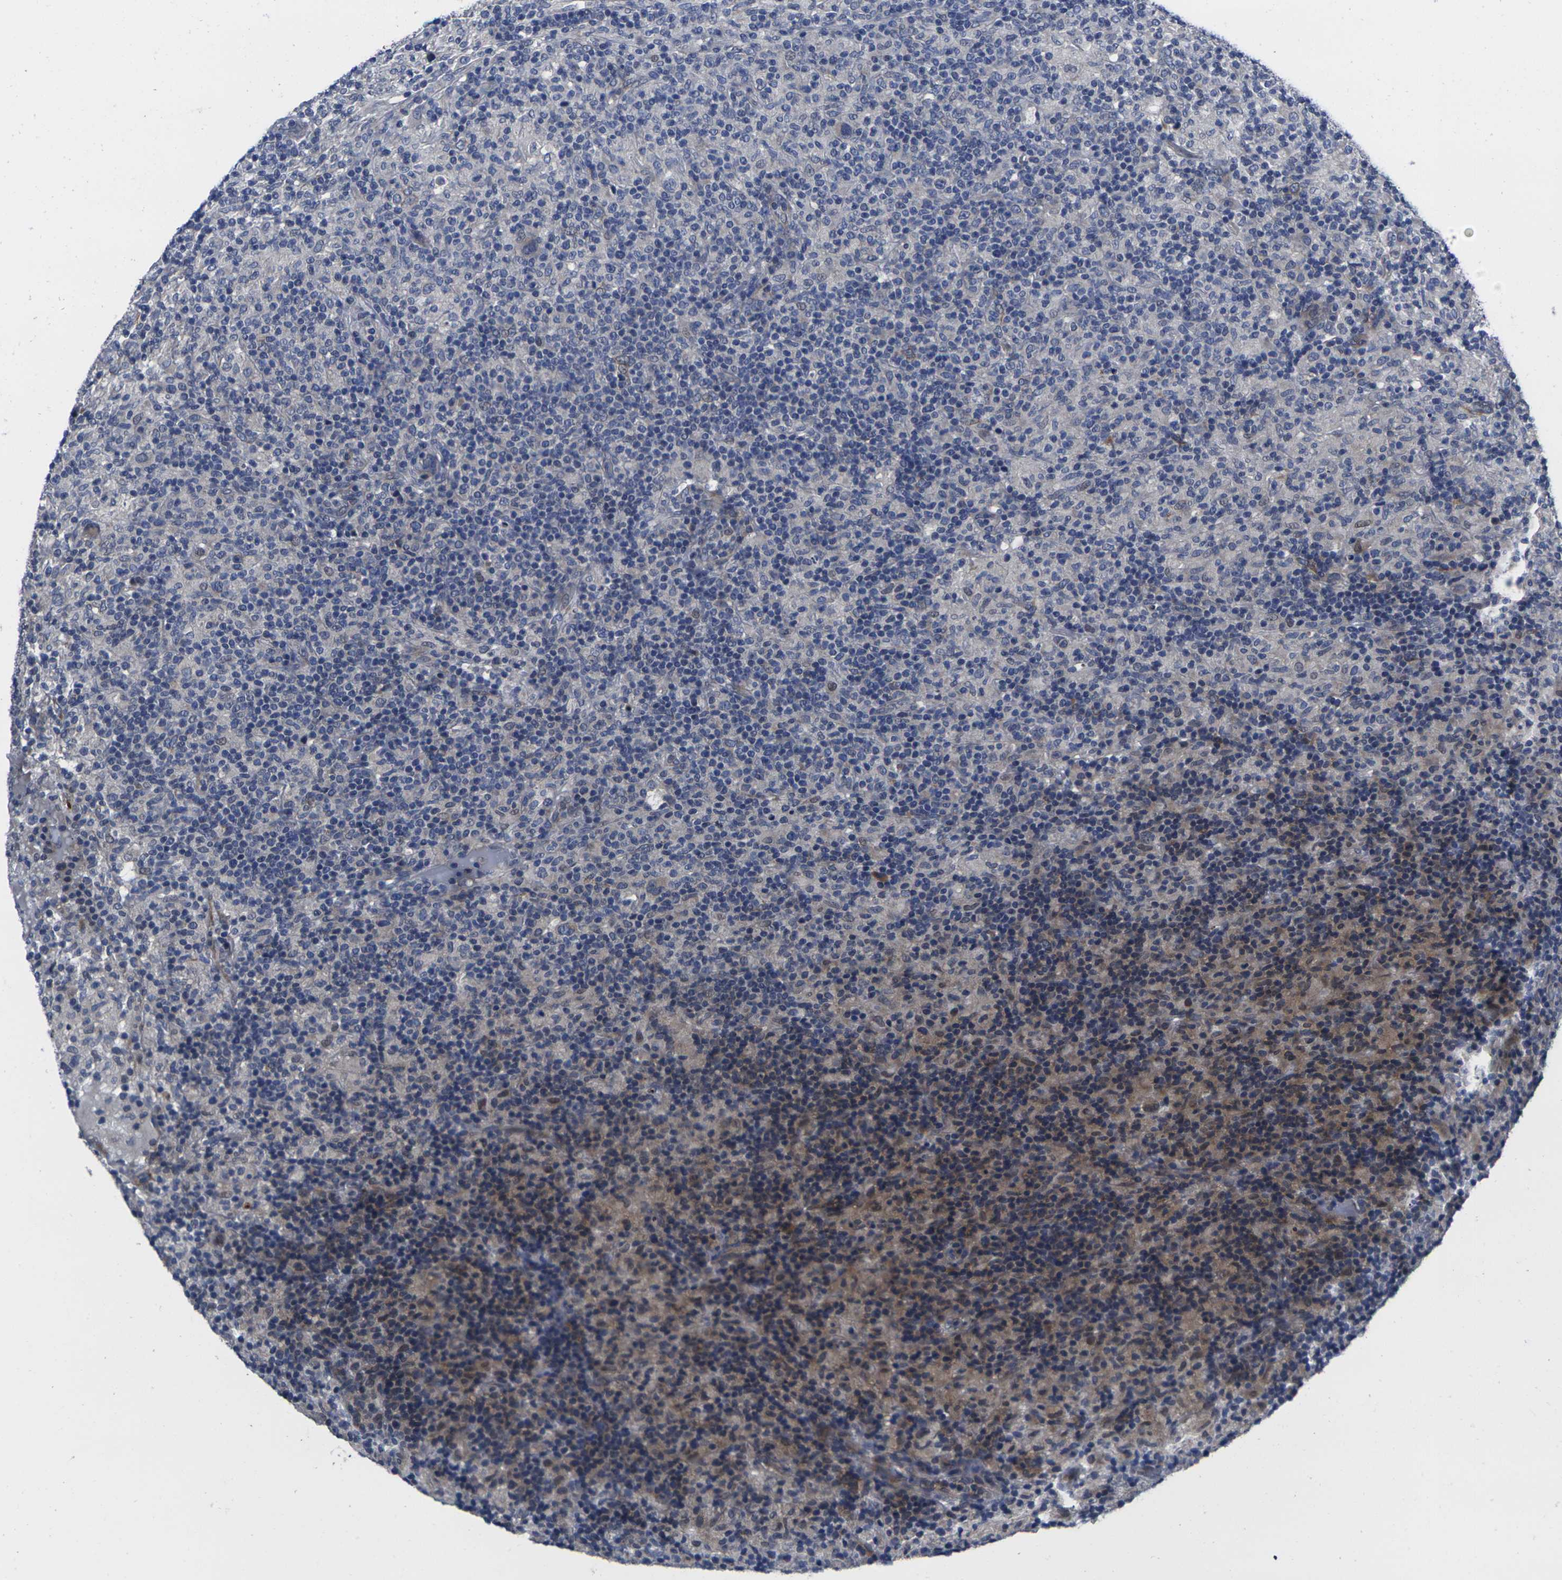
{"staining": {"intensity": "negative", "quantity": "none", "location": "none"}, "tissue": "lymphoma", "cell_type": "Tumor cells", "image_type": "cancer", "snomed": [{"axis": "morphology", "description": "Hodgkin's disease, NOS"}, {"axis": "topography", "description": "Lymph node"}], "caption": "DAB (3,3'-diaminobenzidine) immunohistochemical staining of Hodgkin's disease reveals no significant staining in tumor cells. (Immunohistochemistry (ihc), brightfield microscopy, high magnification).", "gene": "CYP2C8", "patient": {"sex": "male", "age": 70}}